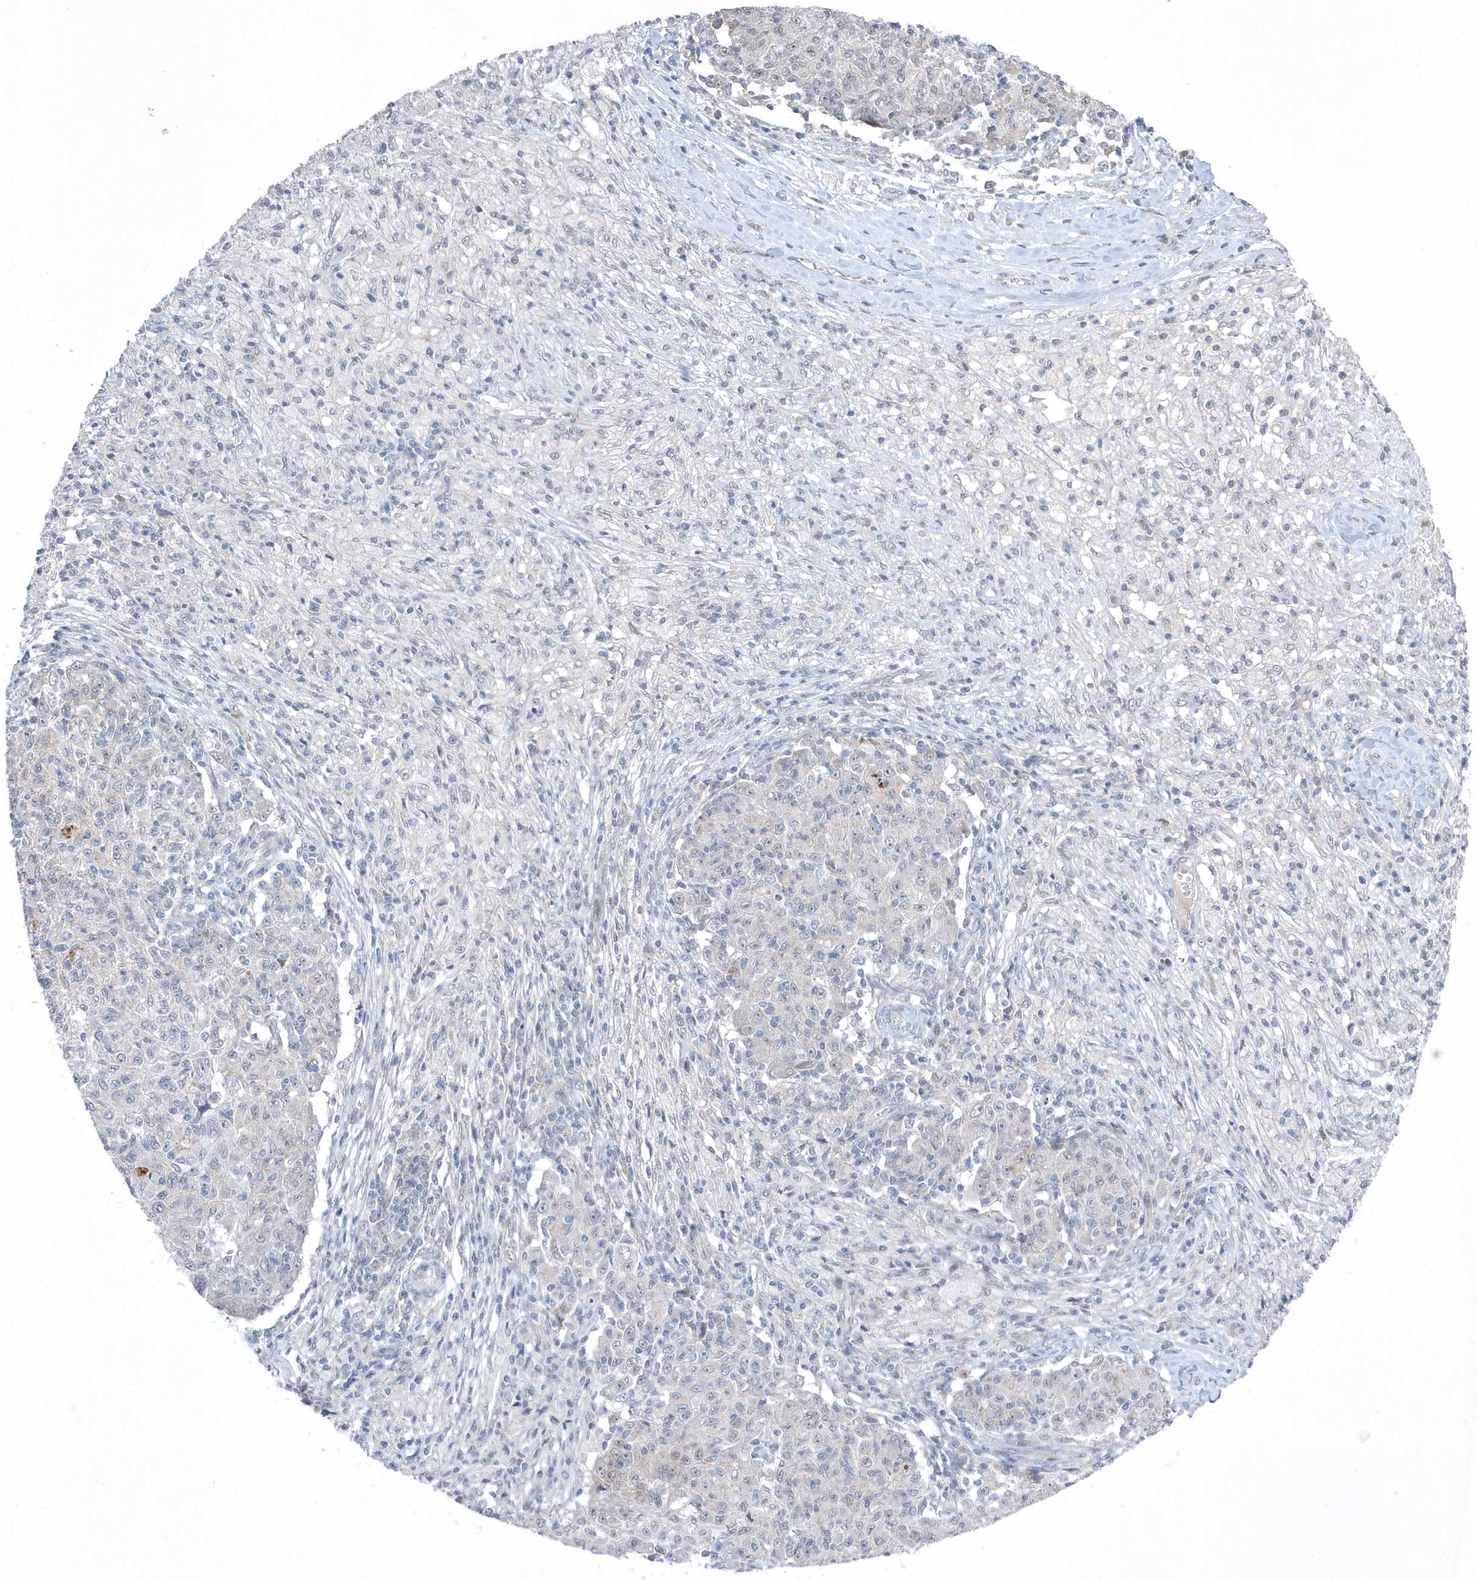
{"staining": {"intensity": "negative", "quantity": "none", "location": "none"}, "tissue": "ovarian cancer", "cell_type": "Tumor cells", "image_type": "cancer", "snomed": [{"axis": "morphology", "description": "Carcinoma, endometroid"}, {"axis": "topography", "description": "Ovary"}], "caption": "Immunohistochemistry photomicrograph of ovarian endometroid carcinoma stained for a protein (brown), which displays no positivity in tumor cells.", "gene": "ZC3H12D", "patient": {"sex": "female", "age": 42}}